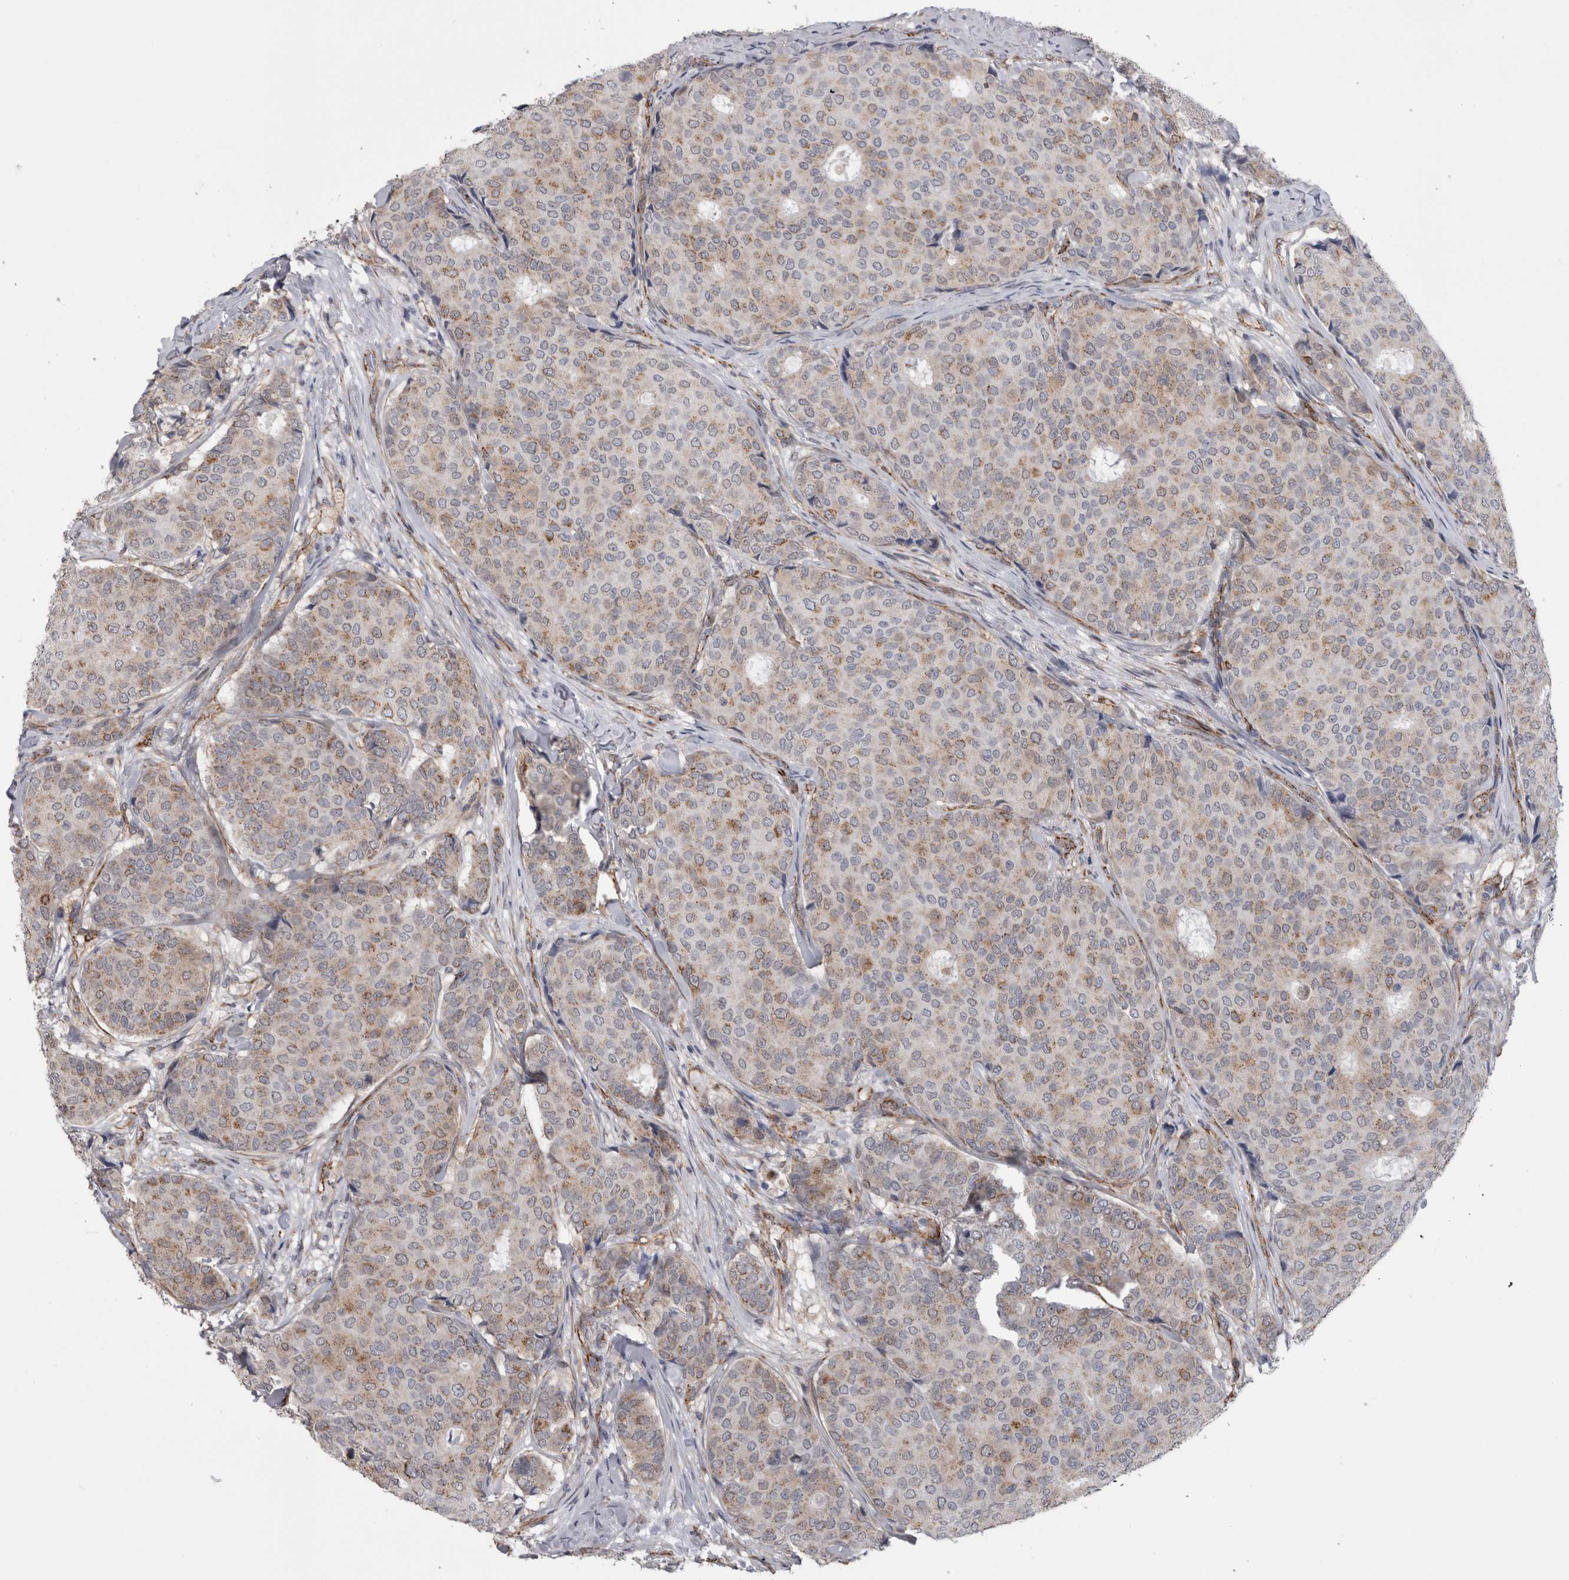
{"staining": {"intensity": "weak", "quantity": ">75%", "location": "cytoplasmic/membranous"}, "tissue": "breast cancer", "cell_type": "Tumor cells", "image_type": "cancer", "snomed": [{"axis": "morphology", "description": "Duct carcinoma"}, {"axis": "topography", "description": "Breast"}], "caption": "Protein expression analysis of breast invasive ductal carcinoma demonstrates weak cytoplasmic/membranous staining in about >75% of tumor cells. The staining is performed using DAB (3,3'-diaminobenzidine) brown chromogen to label protein expression. The nuclei are counter-stained blue using hematoxylin.", "gene": "ACOT7", "patient": {"sex": "female", "age": 75}}